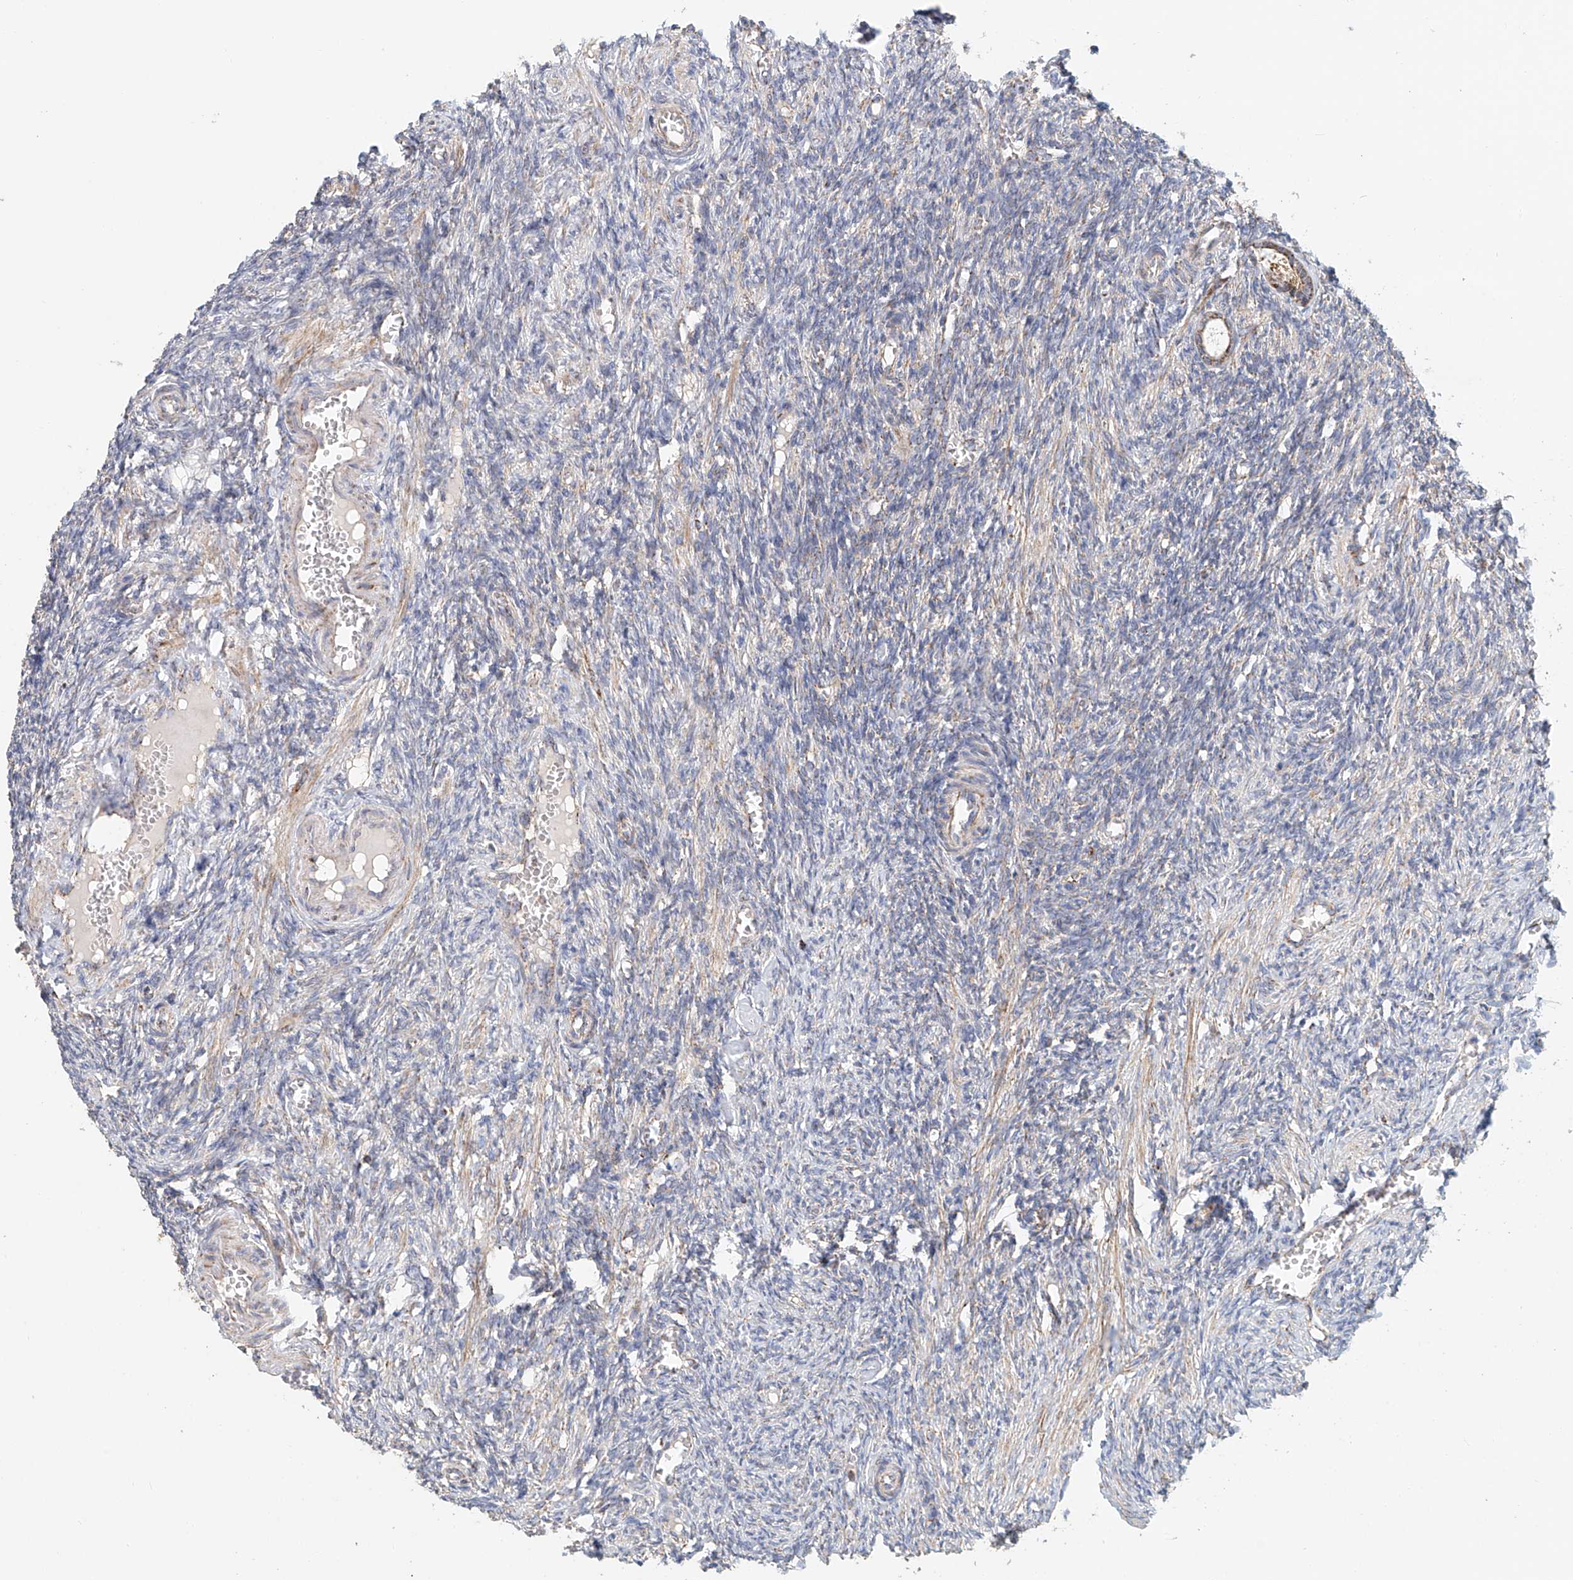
{"staining": {"intensity": "moderate", "quantity": ">75%", "location": "cytoplasmic/membranous"}, "tissue": "ovary", "cell_type": "Follicle cells", "image_type": "normal", "snomed": [{"axis": "morphology", "description": "Normal tissue, NOS"}, {"axis": "topography", "description": "Ovary"}], "caption": "Protein staining of normal ovary exhibits moderate cytoplasmic/membranous positivity in approximately >75% of follicle cells. The staining was performed using DAB, with brown indicating positive protein expression. Nuclei are stained blue with hematoxylin.", "gene": "MCL1", "patient": {"sex": "female", "age": 27}}